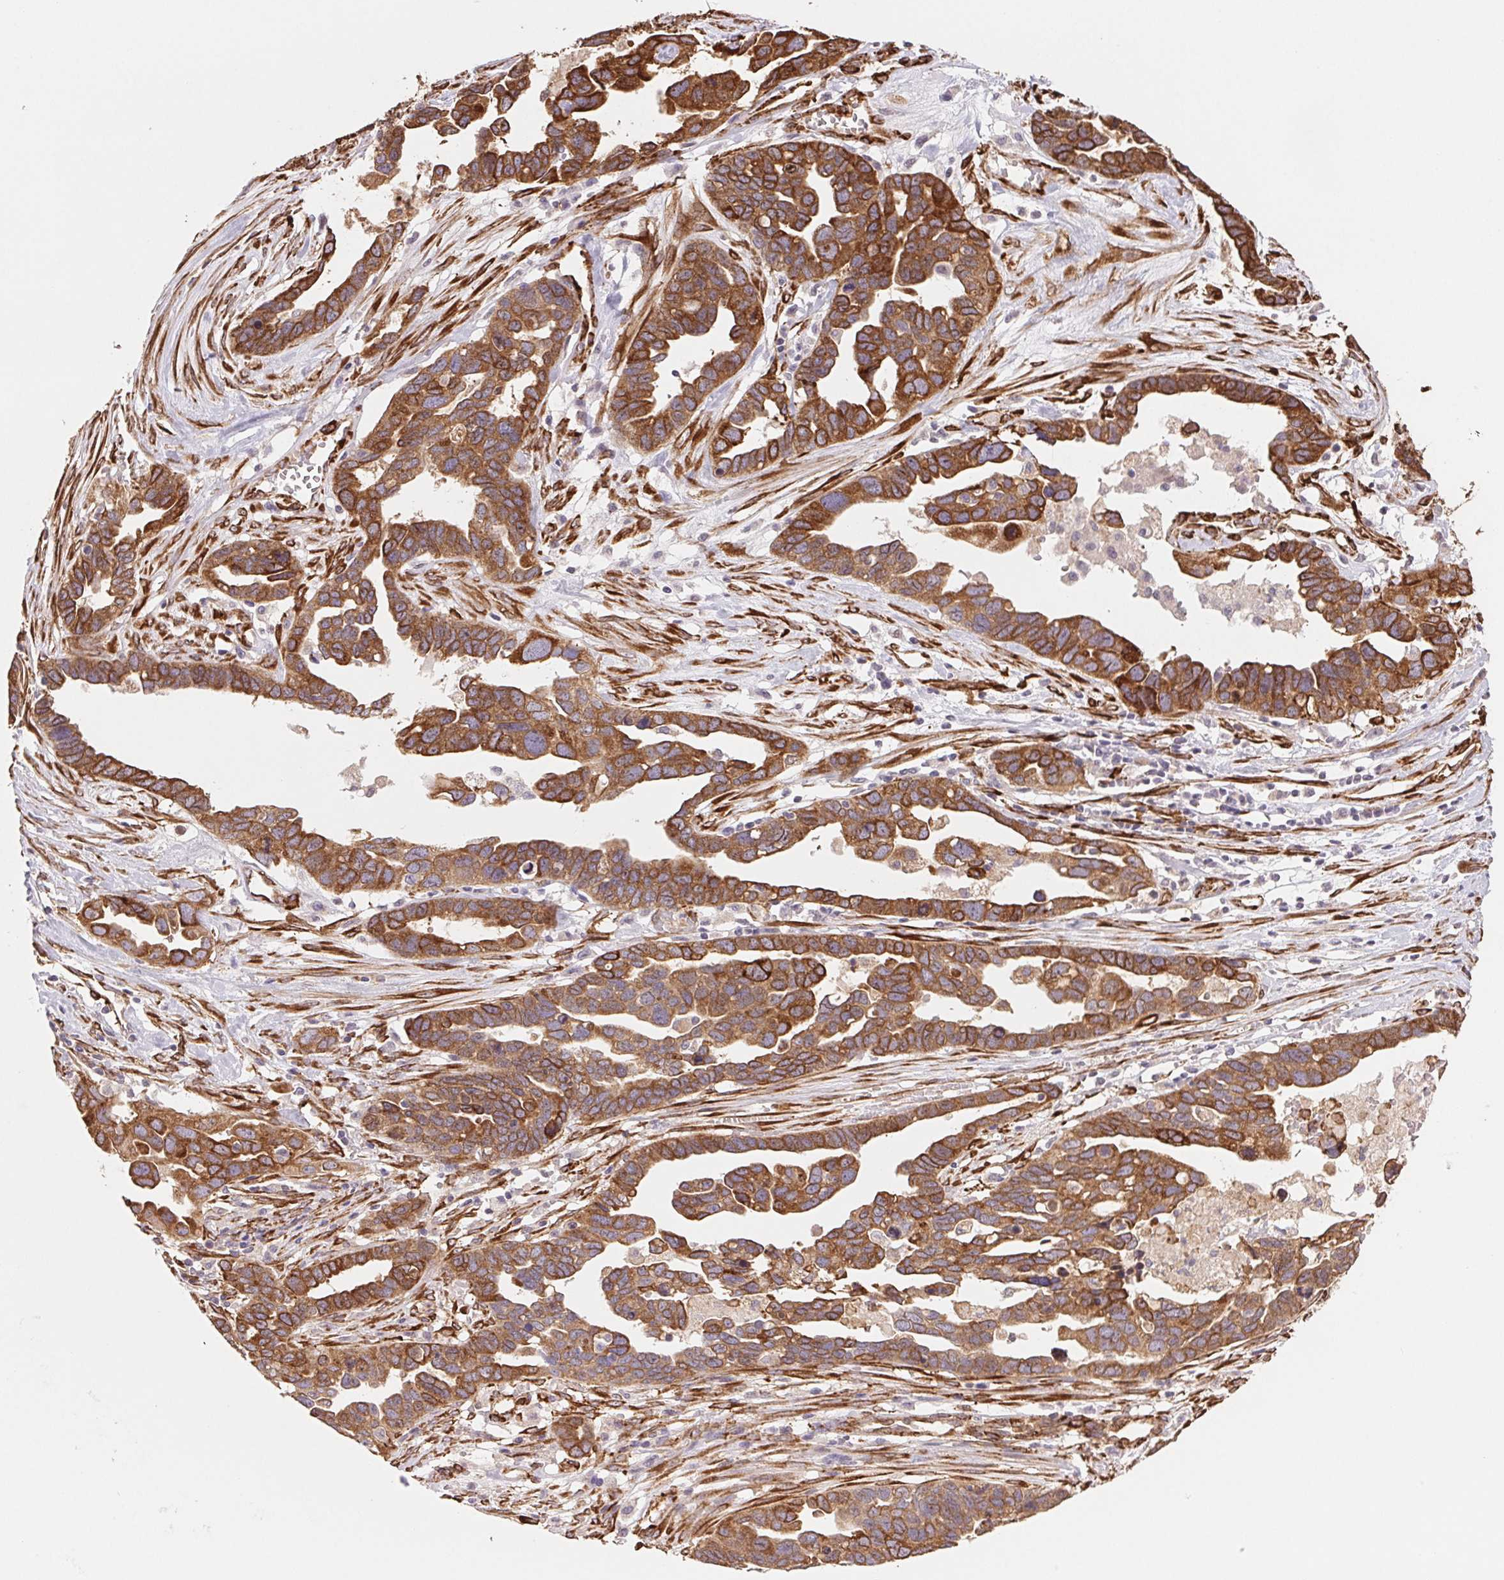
{"staining": {"intensity": "moderate", "quantity": ">75%", "location": "cytoplasmic/membranous"}, "tissue": "ovarian cancer", "cell_type": "Tumor cells", "image_type": "cancer", "snomed": [{"axis": "morphology", "description": "Cystadenocarcinoma, serous, NOS"}, {"axis": "topography", "description": "Ovary"}], "caption": "Serous cystadenocarcinoma (ovarian) tissue displays moderate cytoplasmic/membranous positivity in about >75% of tumor cells, visualized by immunohistochemistry.", "gene": "FKBP10", "patient": {"sex": "female", "age": 54}}